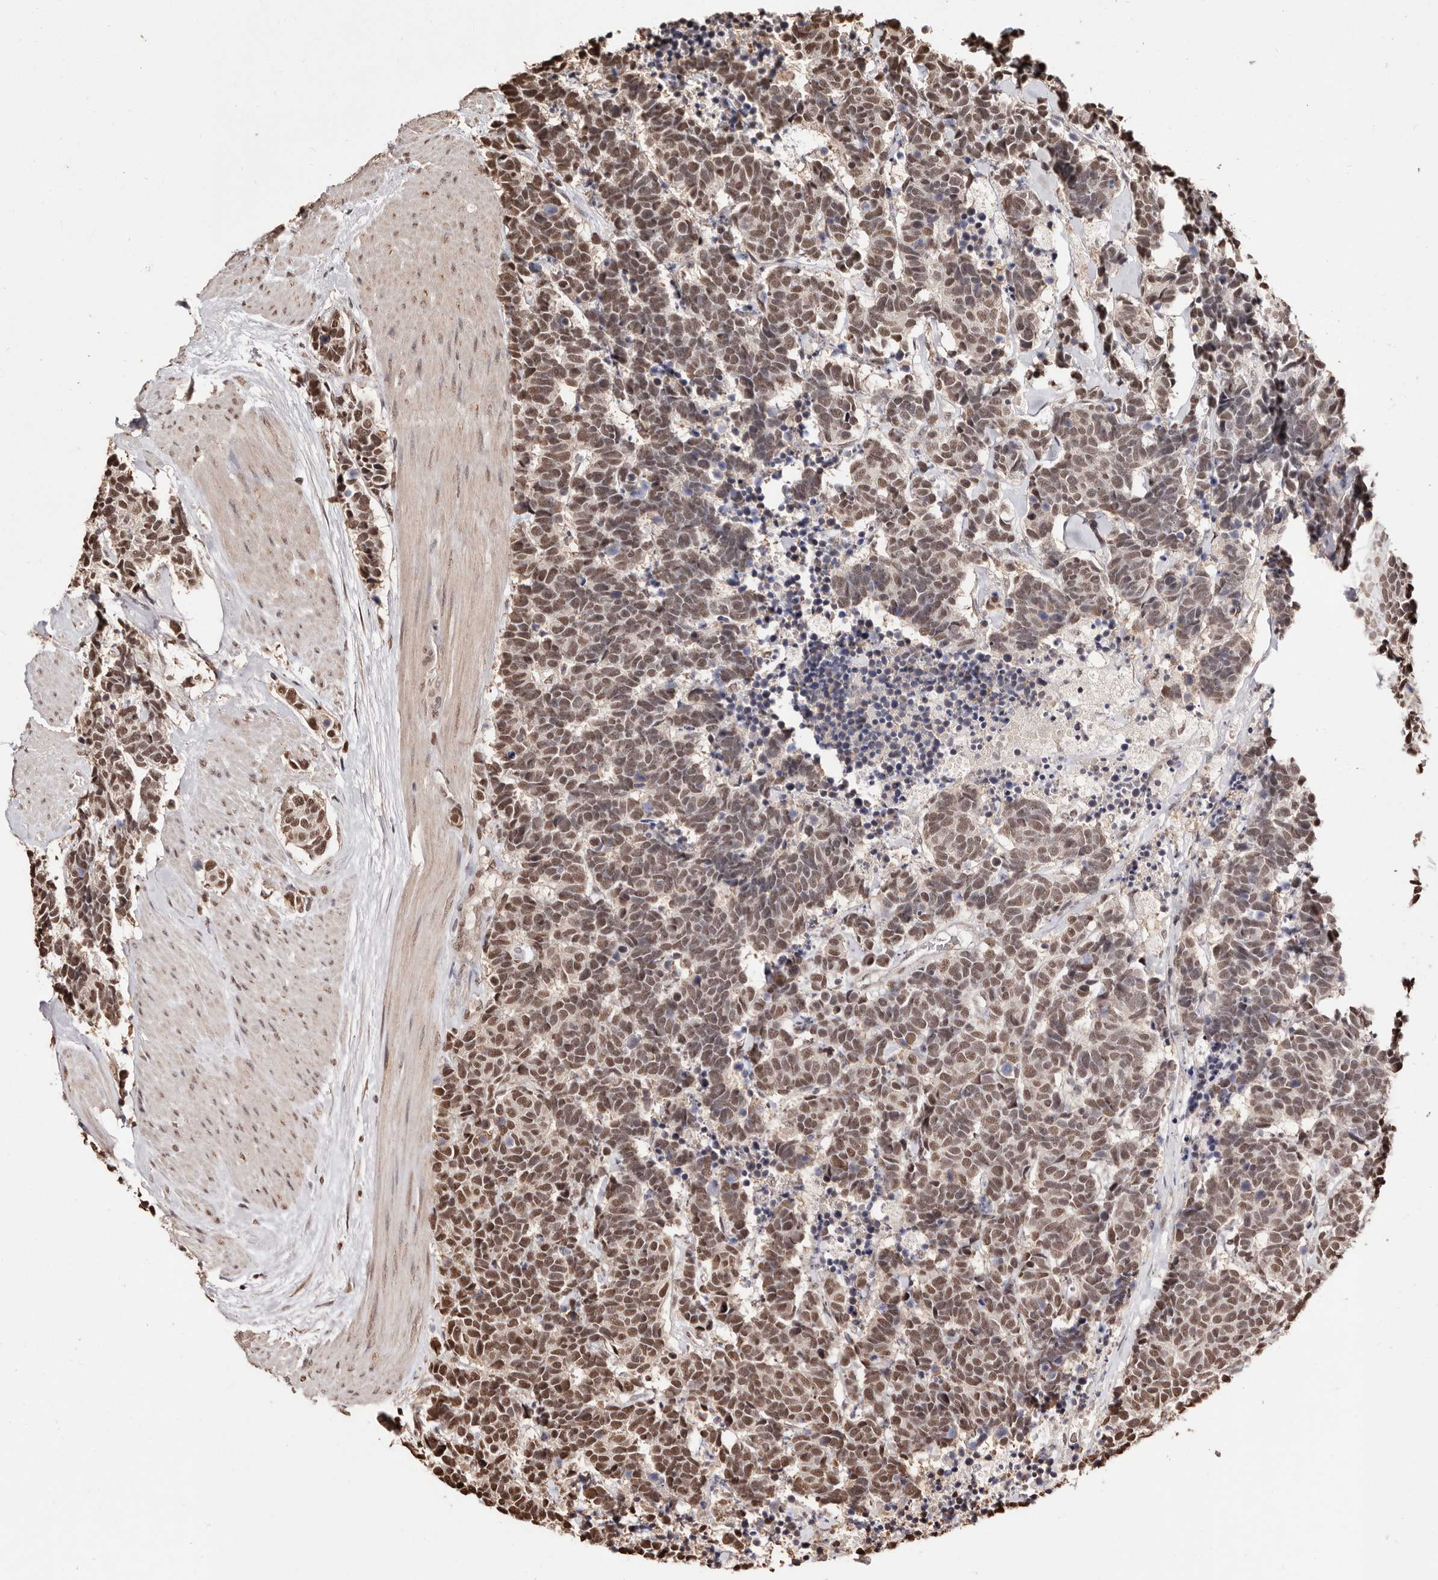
{"staining": {"intensity": "moderate", "quantity": ">75%", "location": "nuclear"}, "tissue": "carcinoid", "cell_type": "Tumor cells", "image_type": "cancer", "snomed": [{"axis": "morphology", "description": "Carcinoma, NOS"}, {"axis": "morphology", "description": "Carcinoid, malignant, NOS"}, {"axis": "topography", "description": "Urinary bladder"}], "caption": "The micrograph demonstrates staining of carcinoma, revealing moderate nuclear protein expression (brown color) within tumor cells.", "gene": "BICRAL", "patient": {"sex": "male", "age": 57}}